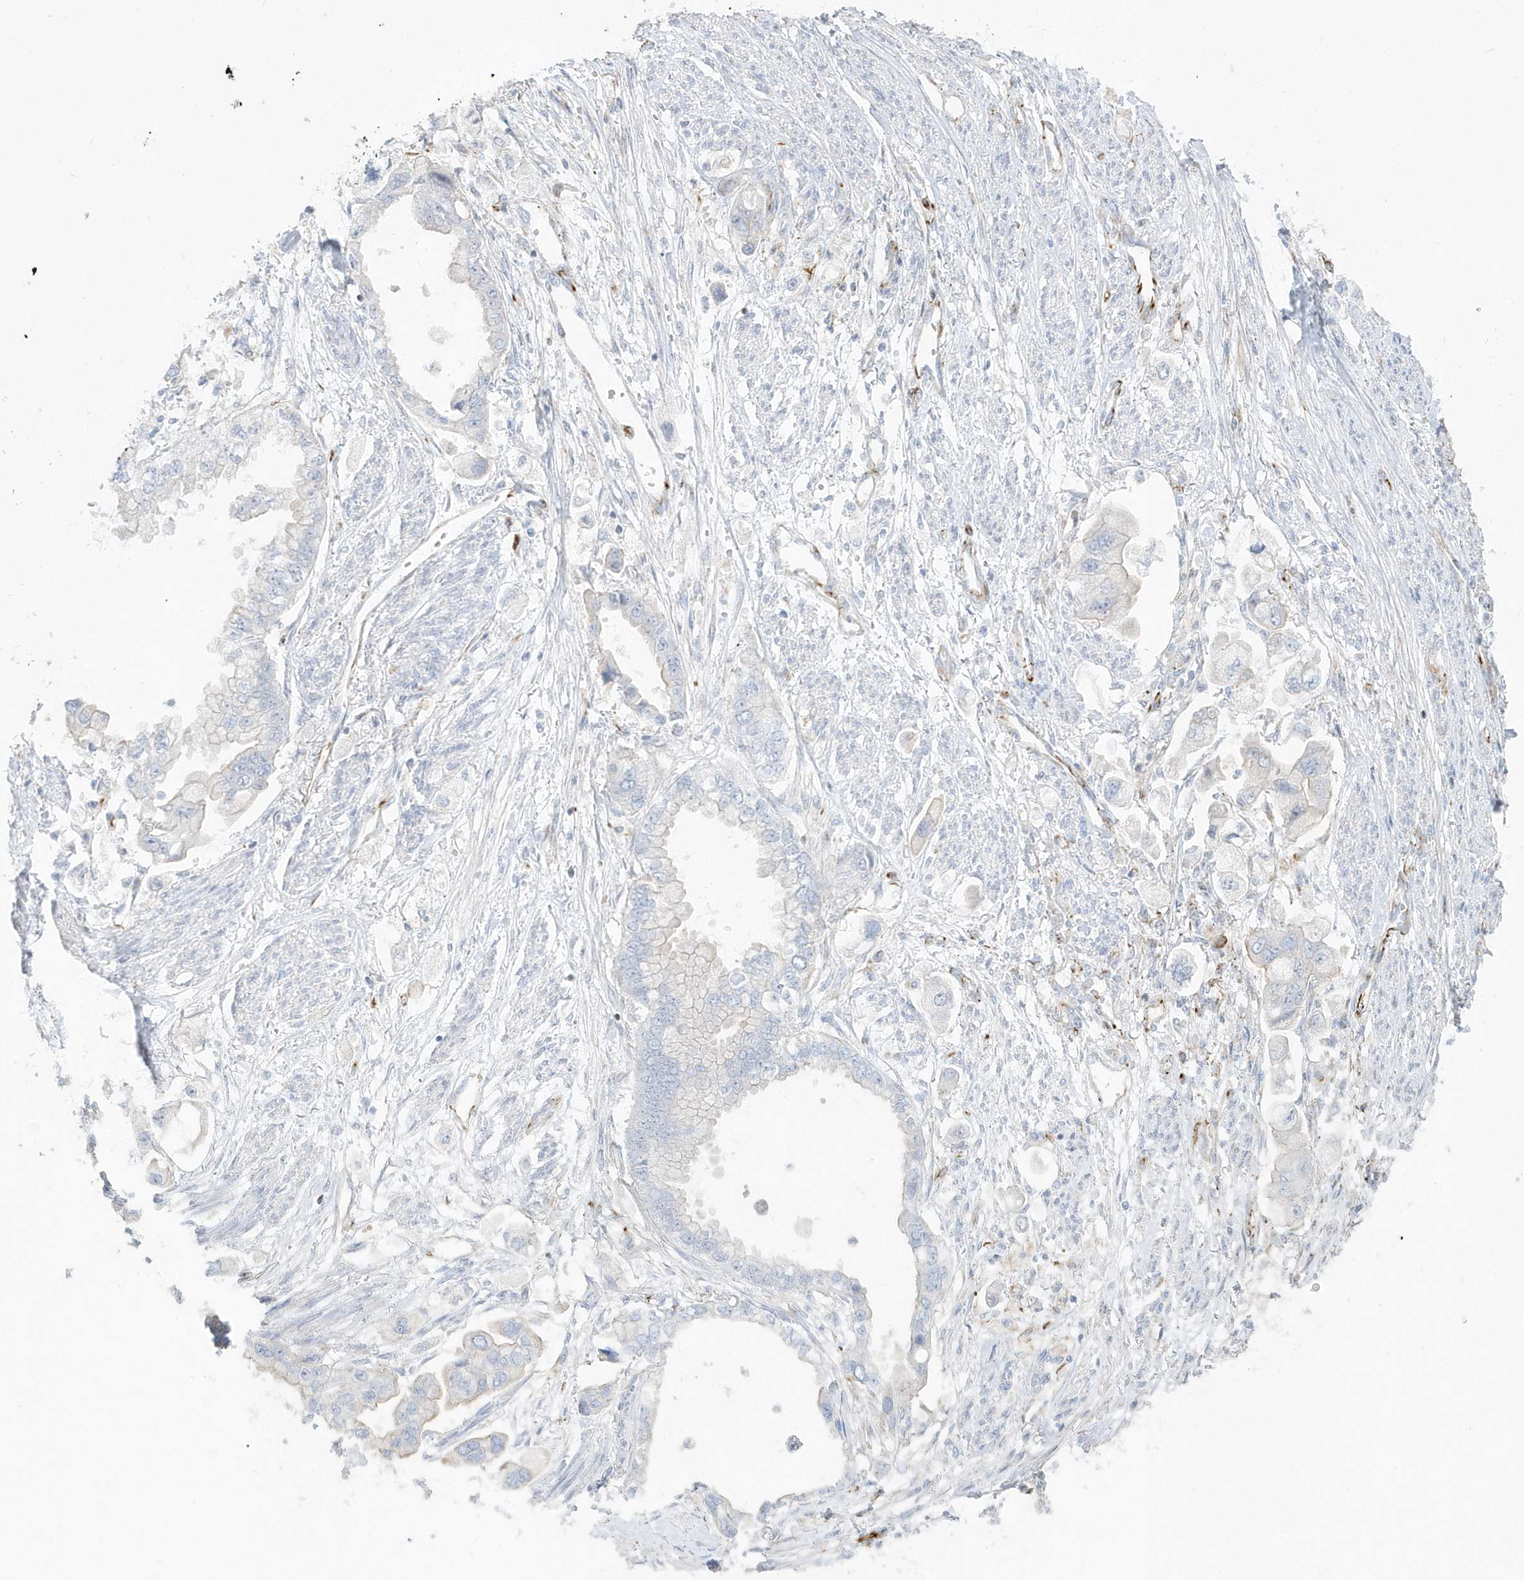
{"staining": {"intensity": "negative", "quantity": "none", "location": "none"}, "tissue": "stomach cancer", "cell_type": "Tumor cells", "image_type": "cancer", "snomed": [{"axis": "morphology", "description": "Adenocarcinoma, NOS"}, {"axis": "topography", "description": "Stomach"}], "caption": "IHC micrograph of adenocarcinoma (stomach) stained for a protein (brown), which displays no staining in tumor cells.", "gene": "PPIL6", "patient": {"sex": "male", "age": 62}}